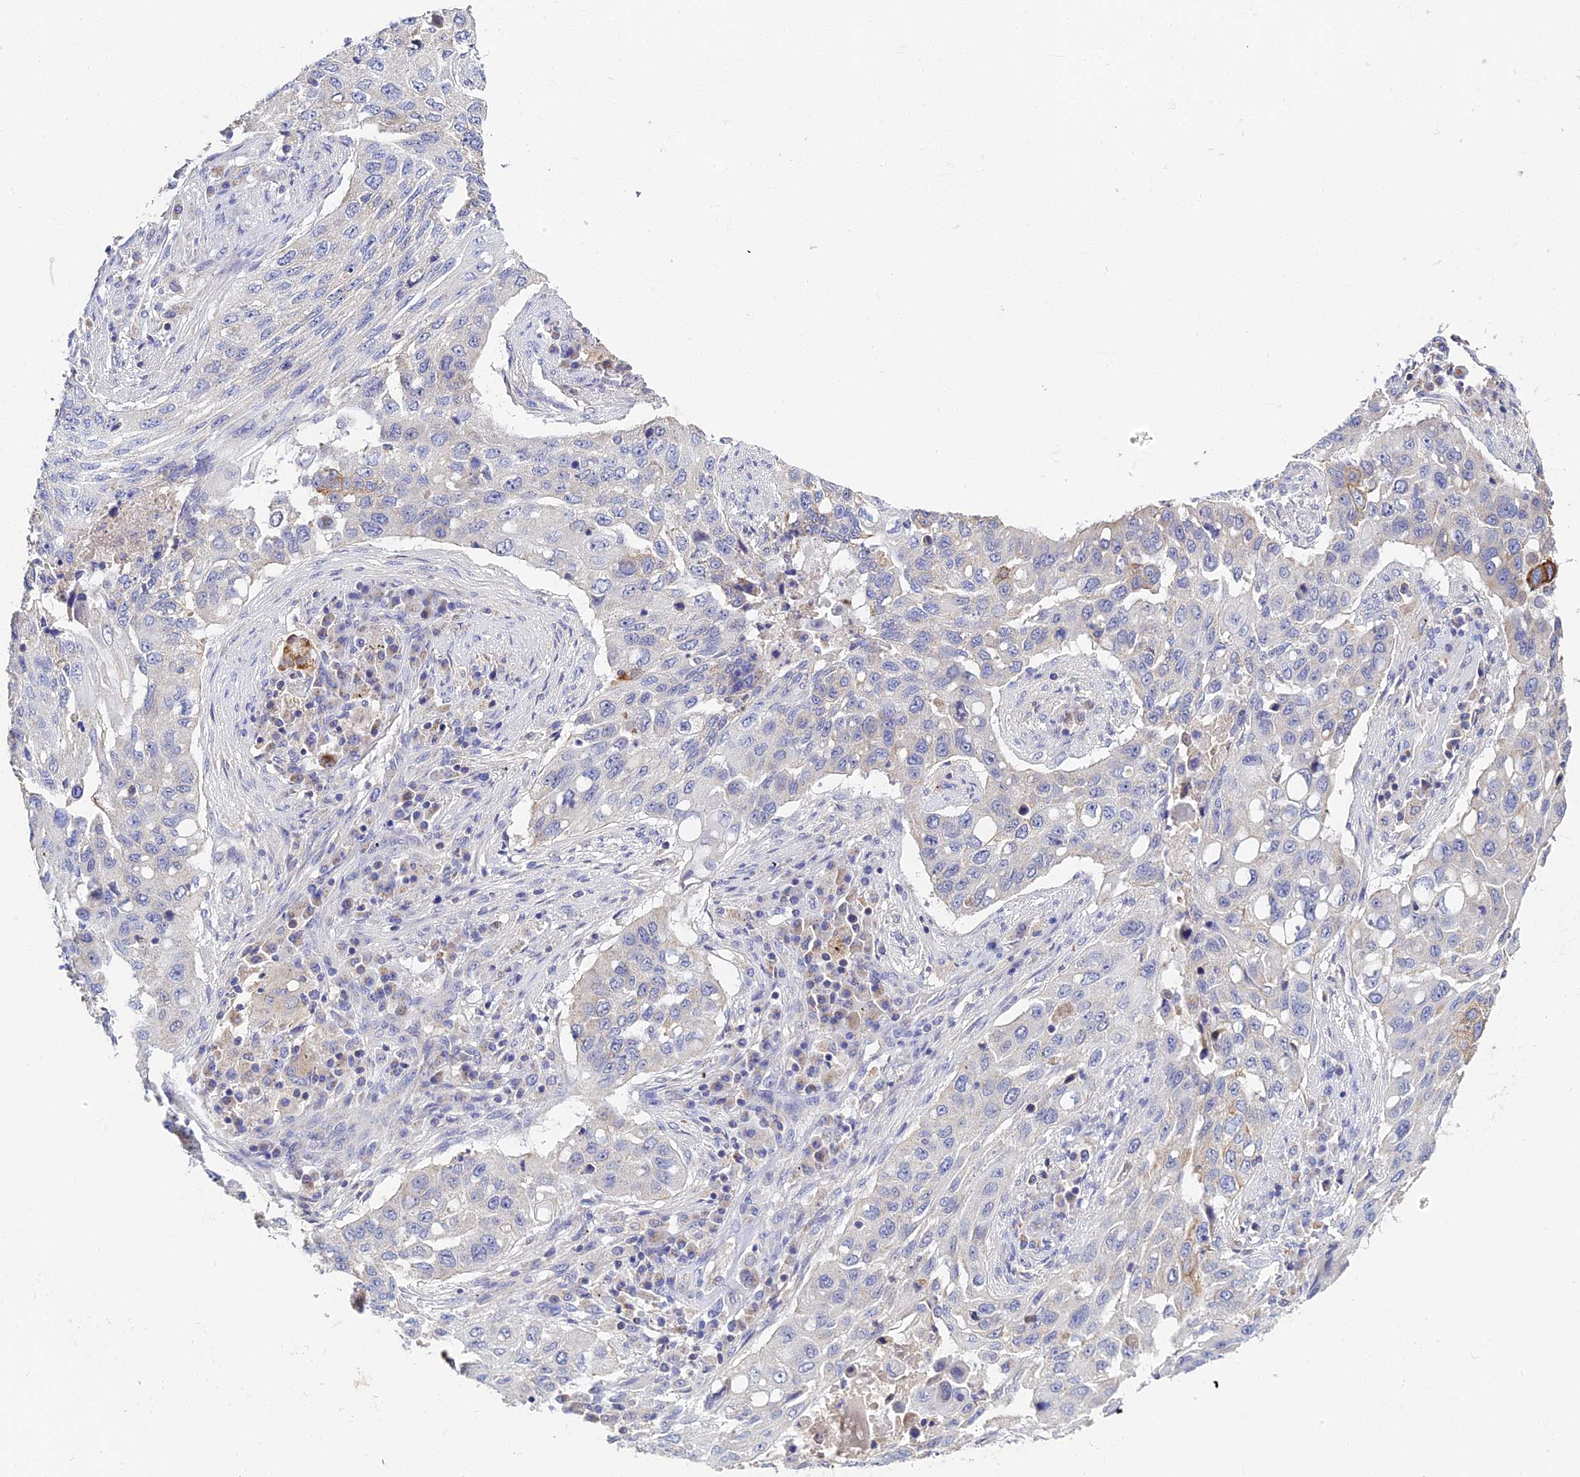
{"staining": {"intensity": "negative", "quantity": "none", "location": "none"}, "tissue": "lung cancer", "cell_type": "Tumor cells", "image_type": "cancer", "snomed": [{"axis": "morphology", "description": "Squamous cell carcinoma, NOS"}, {"axis": "topography", "description": "Lung"}], "caption": "Immunohistochemistry (IHC) of human lung cancer (squamous cell carcinoma) exhibits no positivity in tumor cells. The staining is performed using DAB brown chromogen with nuclei counter-stained in using hematoxylin.", "gene": "ZXDA", "patient": {"sex": "female", "age": 63}}